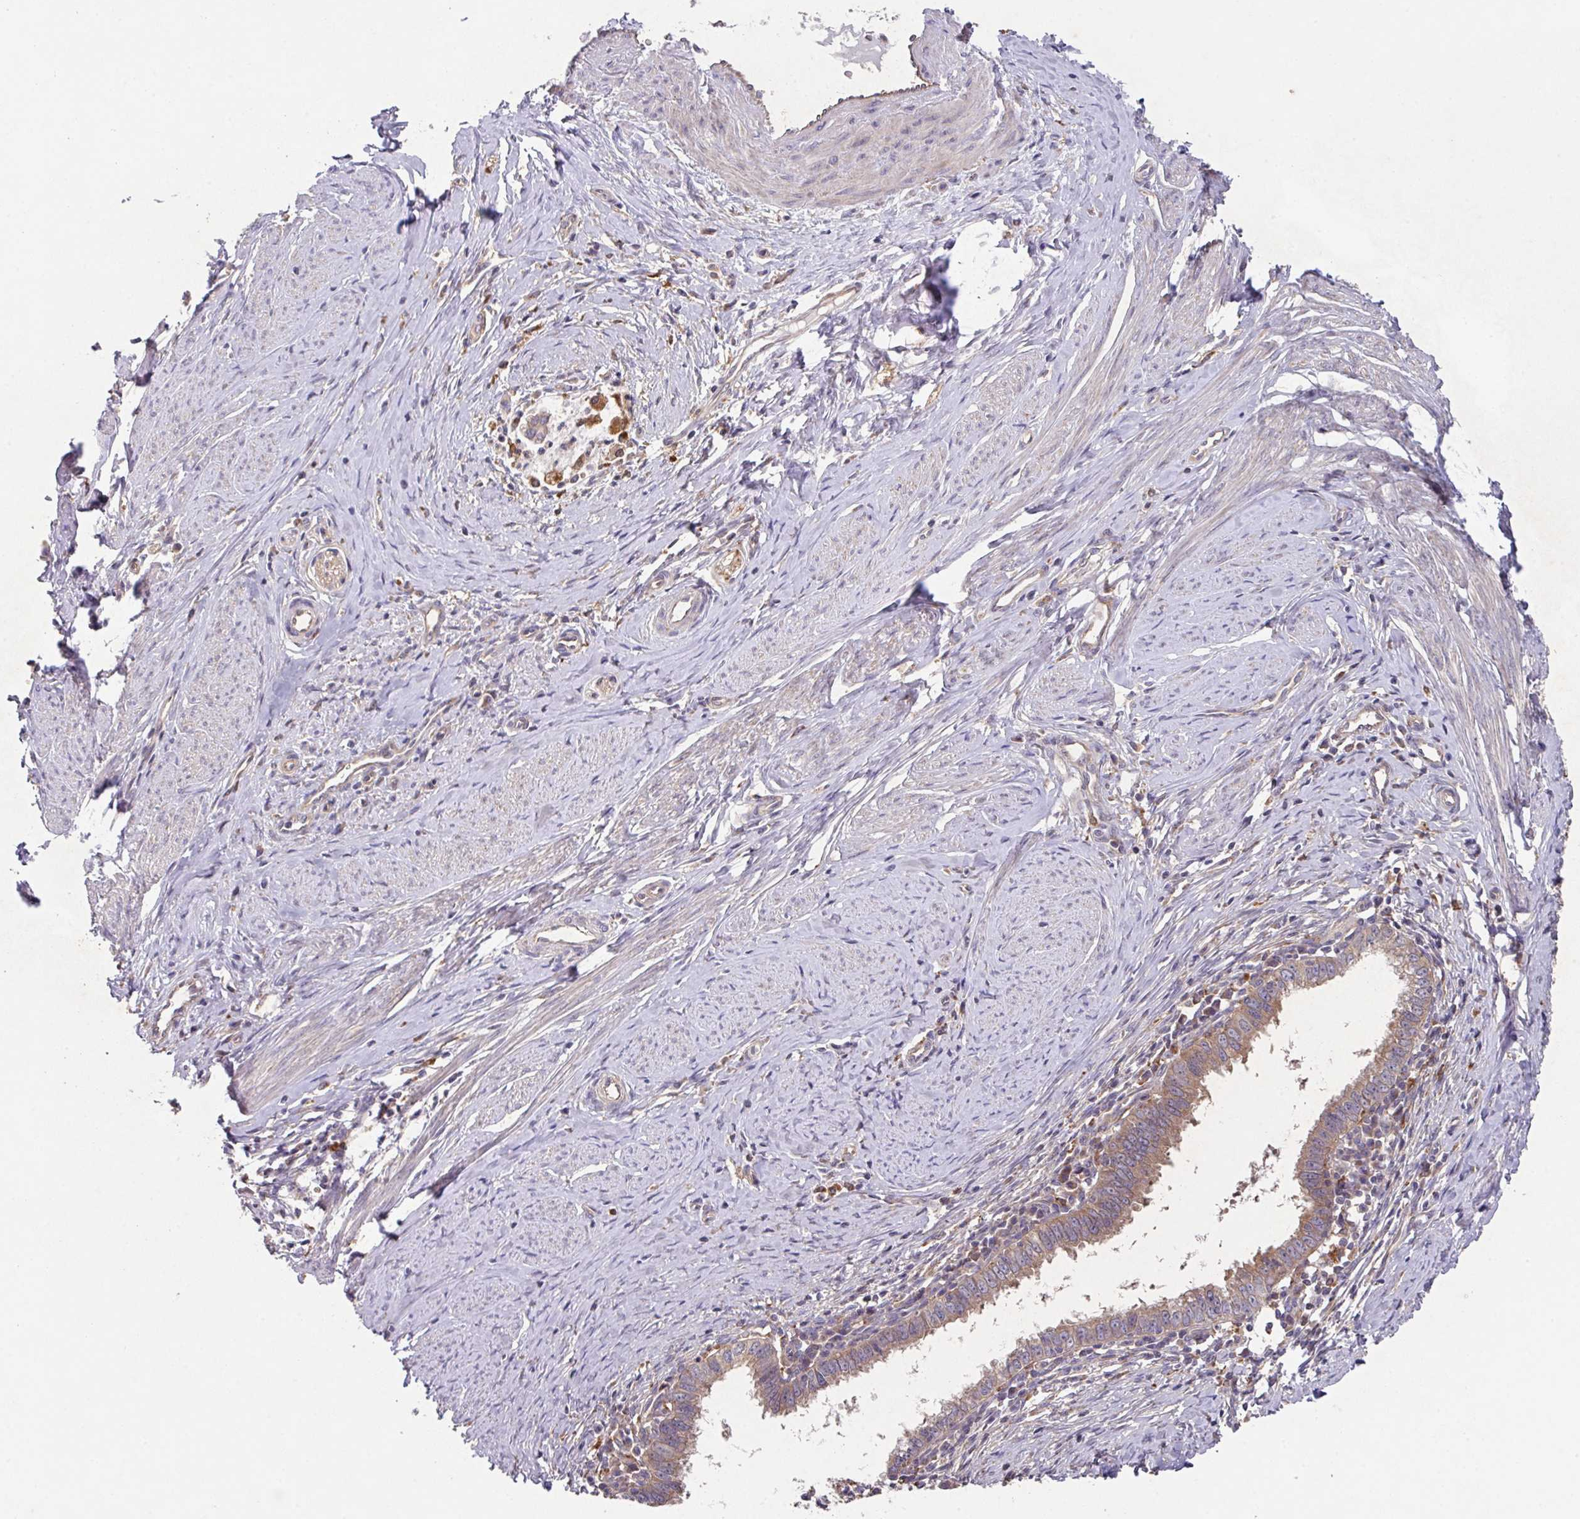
{"staining": {"intensity": "moderate", "quantity": ">75%", "location": "cytoplasmic/membranous"}, "tissue": "cervical cancer", "cell_type": "Tumor cells", "image_type": "cancer", "snomed": [{"axis": "morphology", "description": "Adenocarcinoma, NOS"}, {"axis": "topography", "description": "Cervix"}], "caption": "This is a micrograph of immunohistochemistry staining of adenocarcinoma (cervical), which shows moderate expression in the cytoplasmic/membranous of tumor cells.", "gene": "TRIM14", "patient": {"sex": "female", "age": 36}}